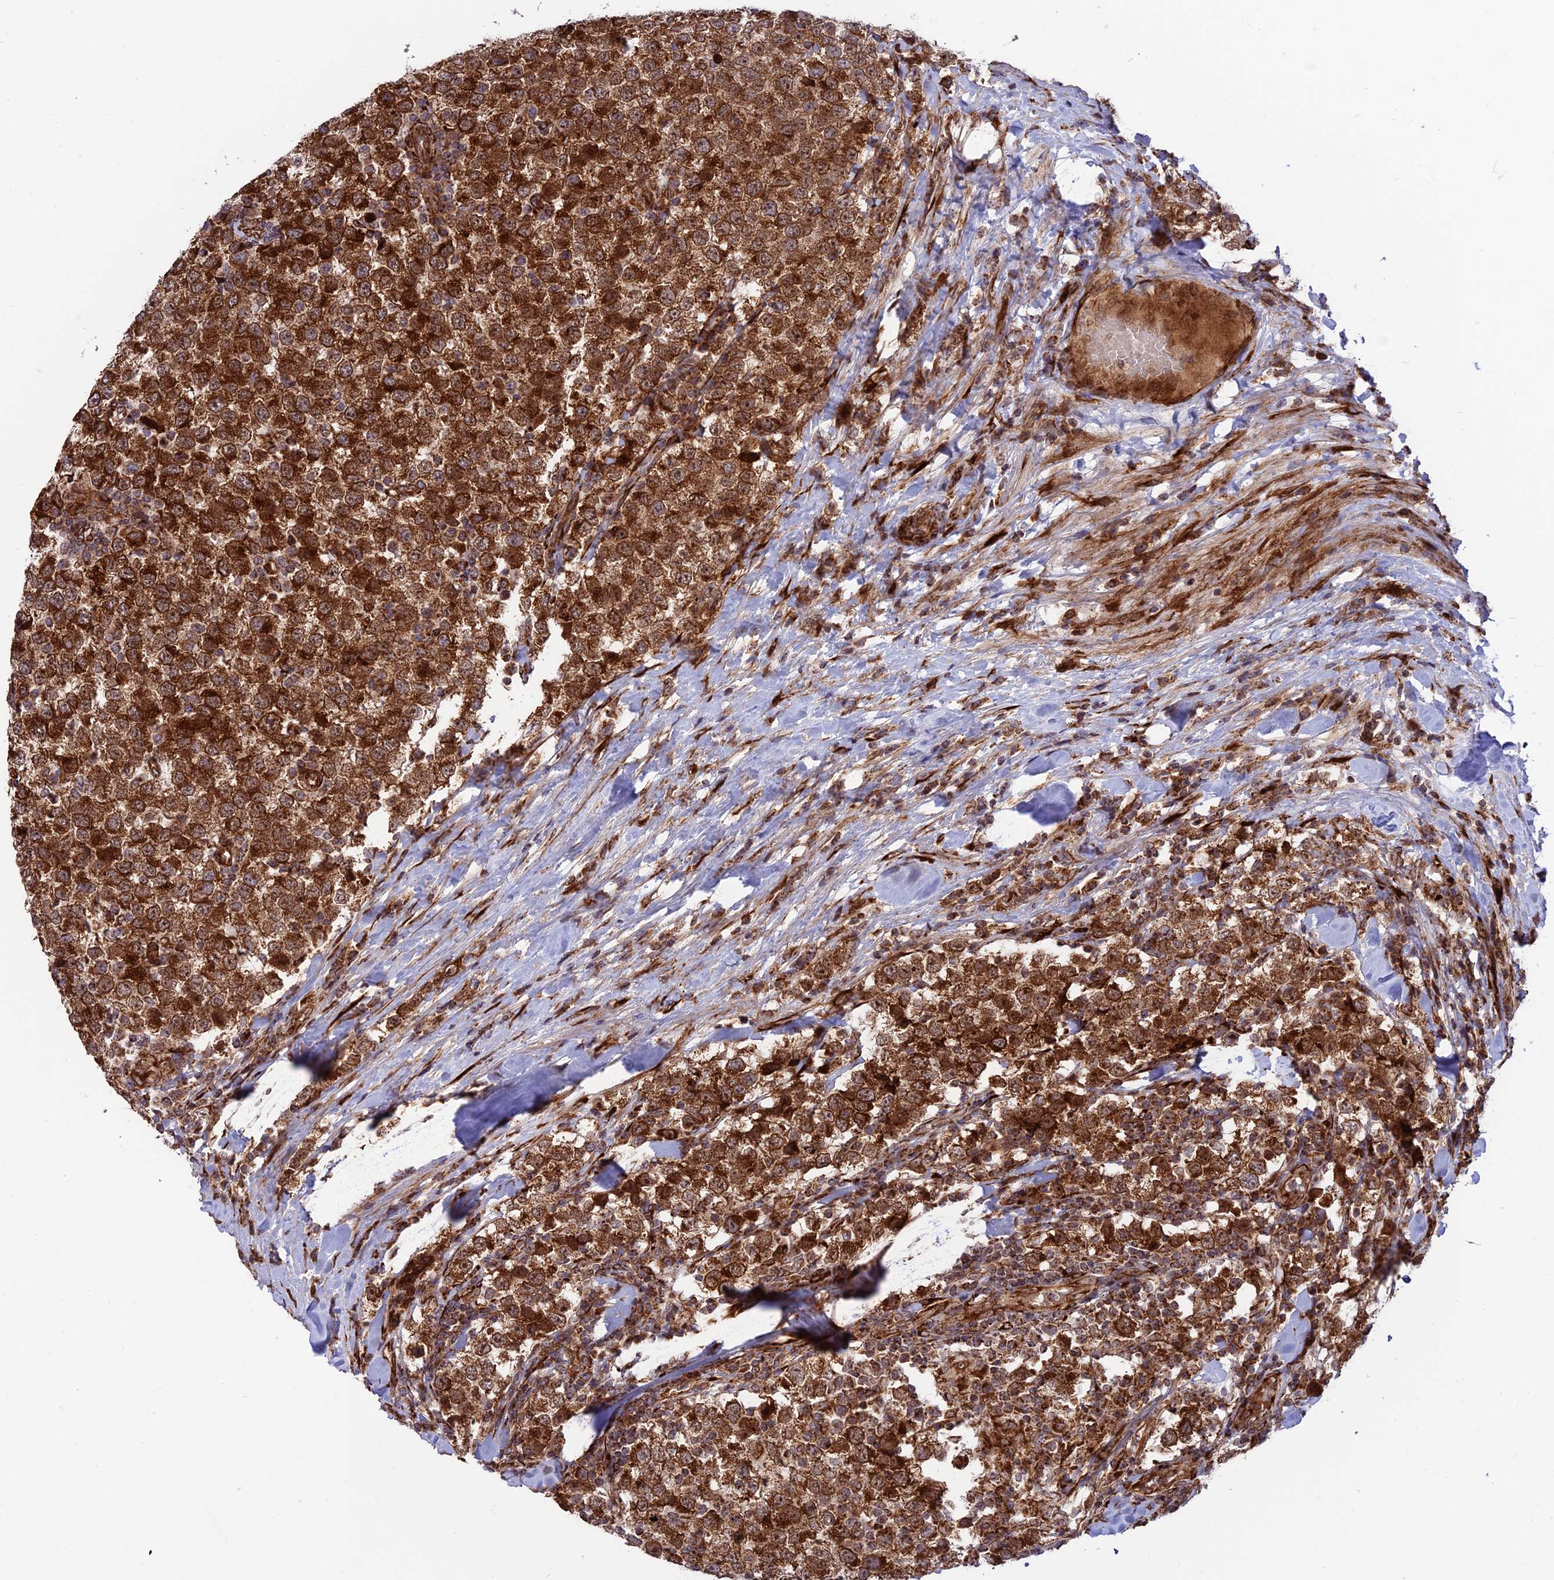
{"staining": {"intensity": "strong", "quantity": ">75%", "location": "cytoplasmic/membranous,nuclear"}, "tissue": "testis cancer", "cell_type": "Tumor cells", "image_type": "cancer", "snomed": [{"axis": "morphology", "description": "Seminoma, NOS"}, {"axis": "topography", "description": "Testis"}], "caption": "Seminoma (testis) tissue shows strong cytoplasmic/membranous and nuclear positivity in about >75% of tumor cells, visualized by immunohistochemistry.", "gene": "CRTAP", "patient": {"sex": "male", "age": 34}}